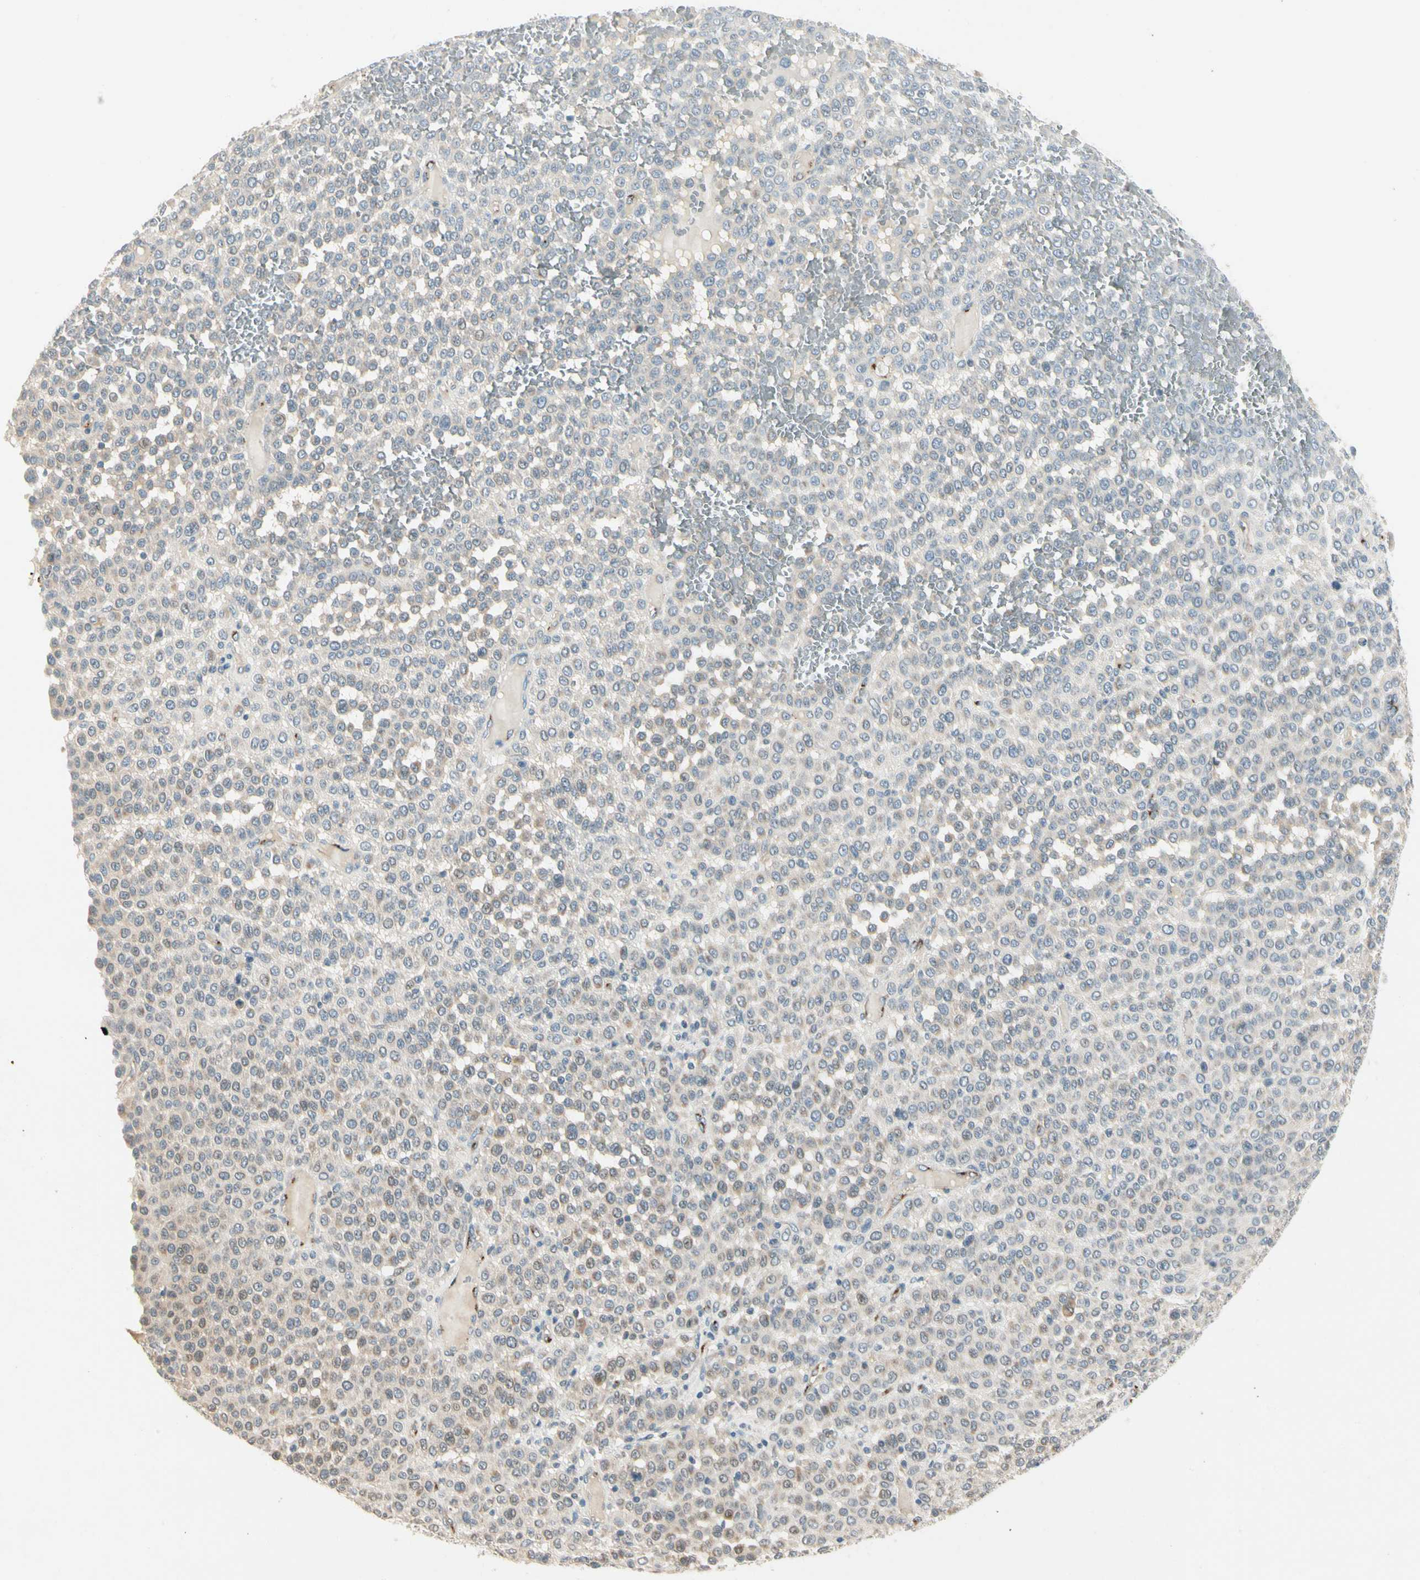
{"staining": {"intensity": "weak", "quantity": "25%-75%", "location": "cytoplasmic/membranous"}, "tissue": "melanoma", "cell_type": "Tumor cells", "image_type": "cancer", "snomed": [{"axis": "morphology", "description": "Malignant melanoma, Metastatic site"}, {"axis": "topography", "description": "Pancreas"}], "caption": "This histopathology image displays IHC staining of human melanoma, with low weak cytoplasmic/membranous staining in approximately 25%-75% of tumor cells.", "gene": "MANSC1", "patient": {"sex": "female", "age": 30}}